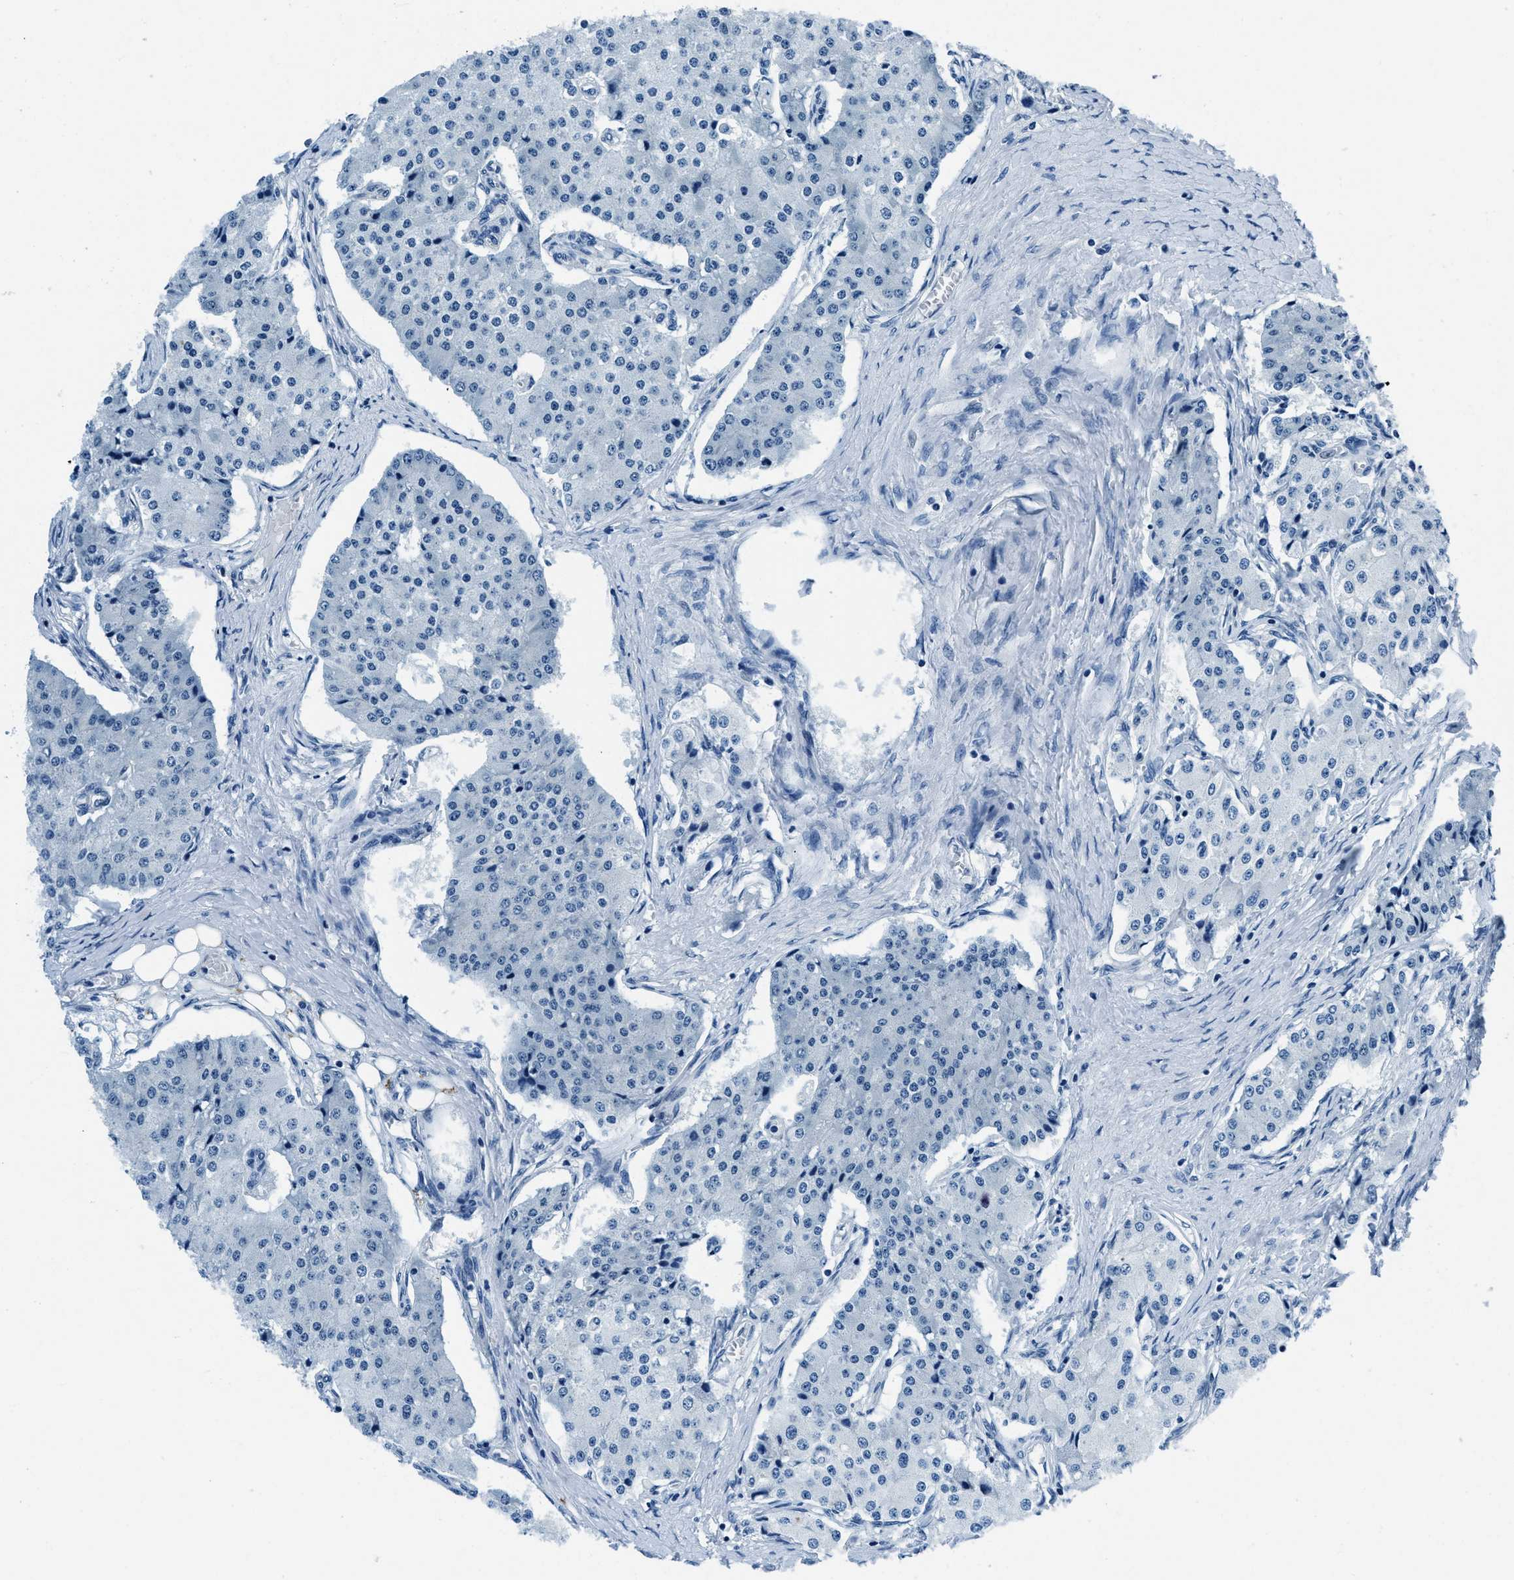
{"staining": {"intensity": "negative", "quantity": "none", "location": "none"}, "tissue": "carcinoid", "cell_type": "Tumor cells", "image_type": "cancer", "snomed": [{"axis": "morphology", "description": "Carcinoid, malignant, NOS"}, {"axis": "topography", "description": "Colon"}], "caption": "A photomicrograph of human malignant carcinoid is negative for staining in tumor cells.", "gene": "UBAC2", "patient": {"sex": "female", "age": 52}}